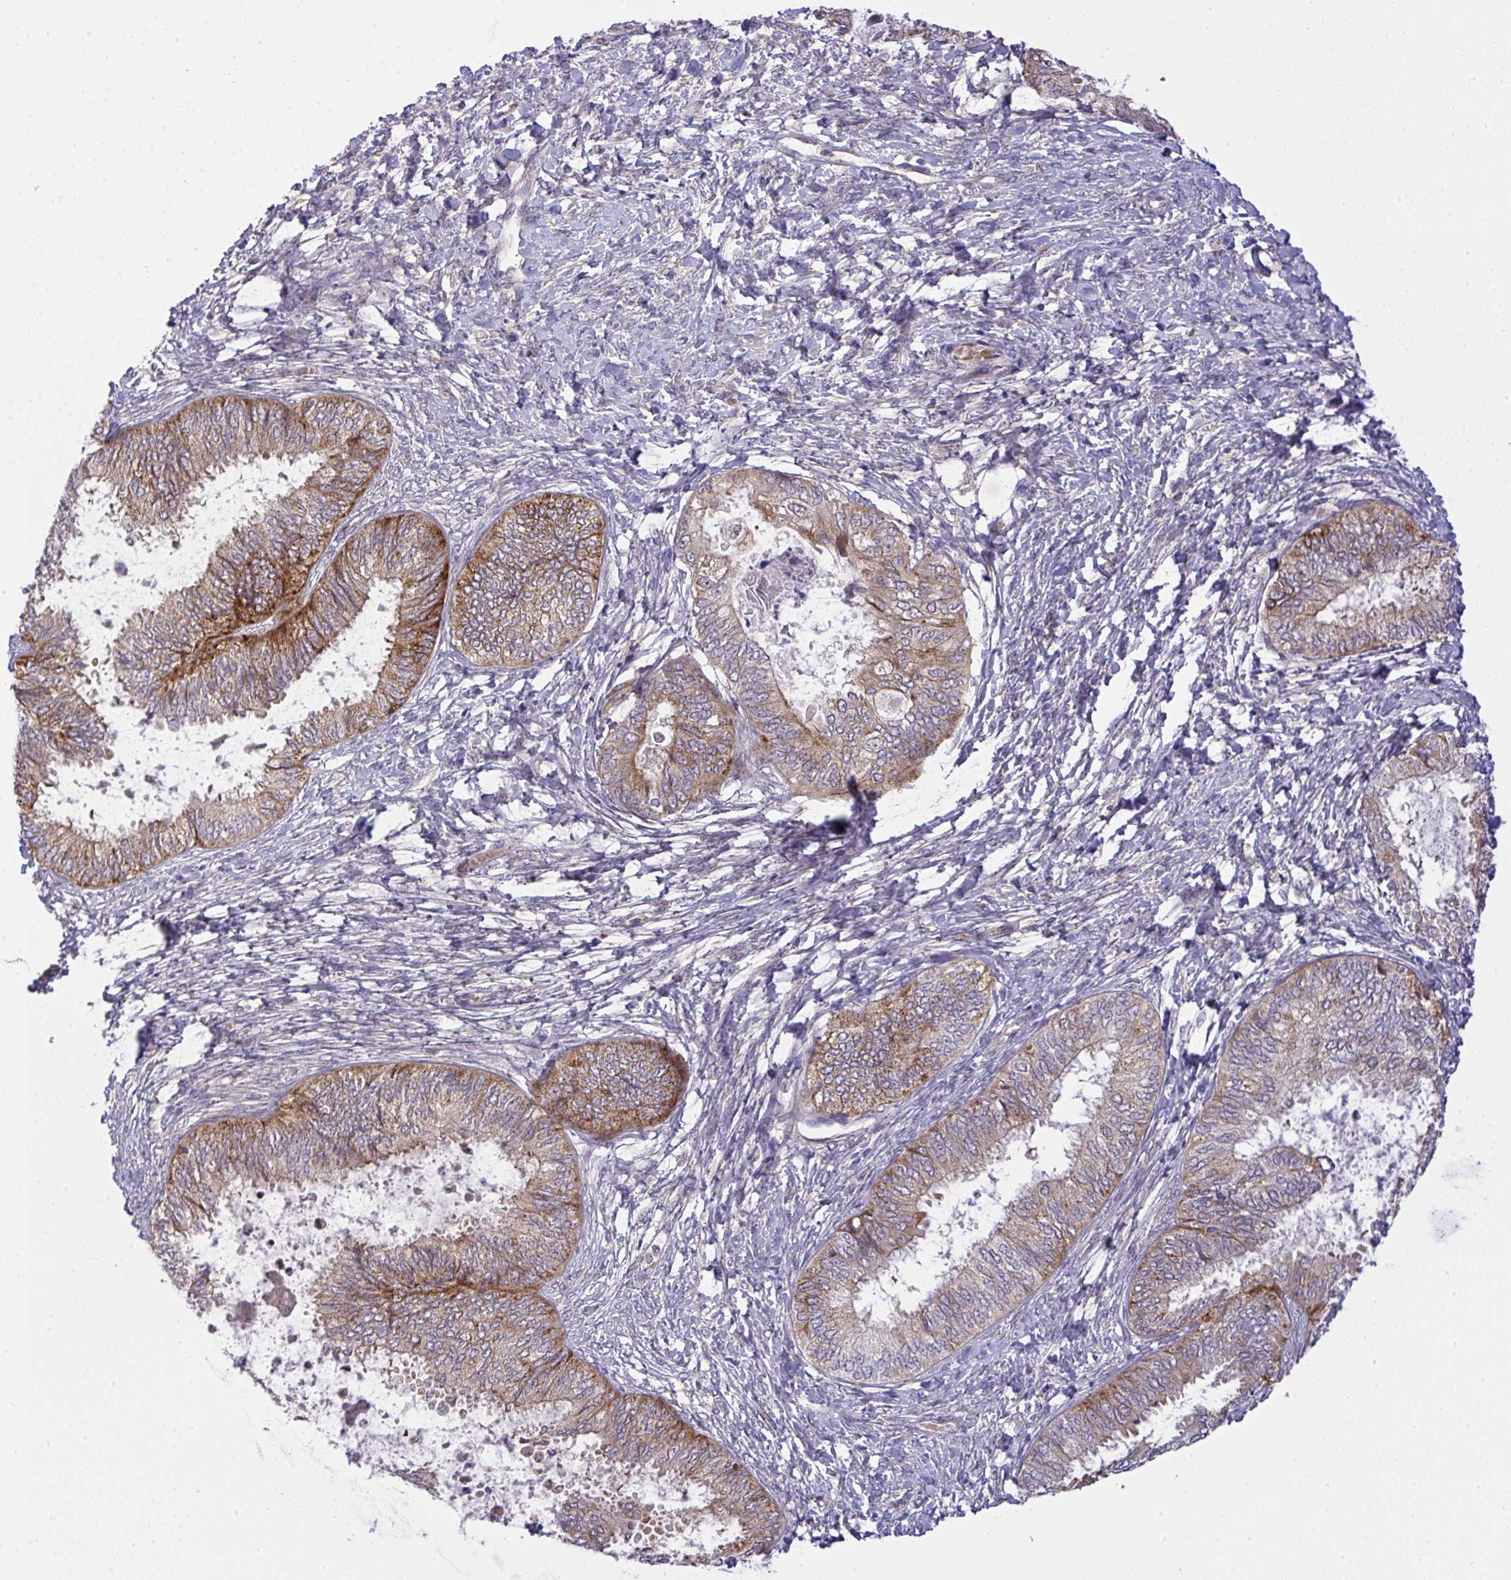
{"staining": {"intensity": "moderate", "quantity": "25%-75%", "location": "cytoplasmic/membranous"}, "tissue": "ovarian cancer", "cell_type": "Tumor cells", "image_type": "cancer", "snomed": [{"axis": "morphology", "description": "Carcinoma, endometroid"}, {"axis": "topography", "description": "Ovary"}], "caption": "Ovarian endometroid carcinoma was stained to show a protein in brown. There is medium levels of moderate cytoplasmic/membranous positivity in approximately 25%-75% of tumor cells.", "gene": "SLC9A6", "patient": {"sex": "female", "age": 70}}